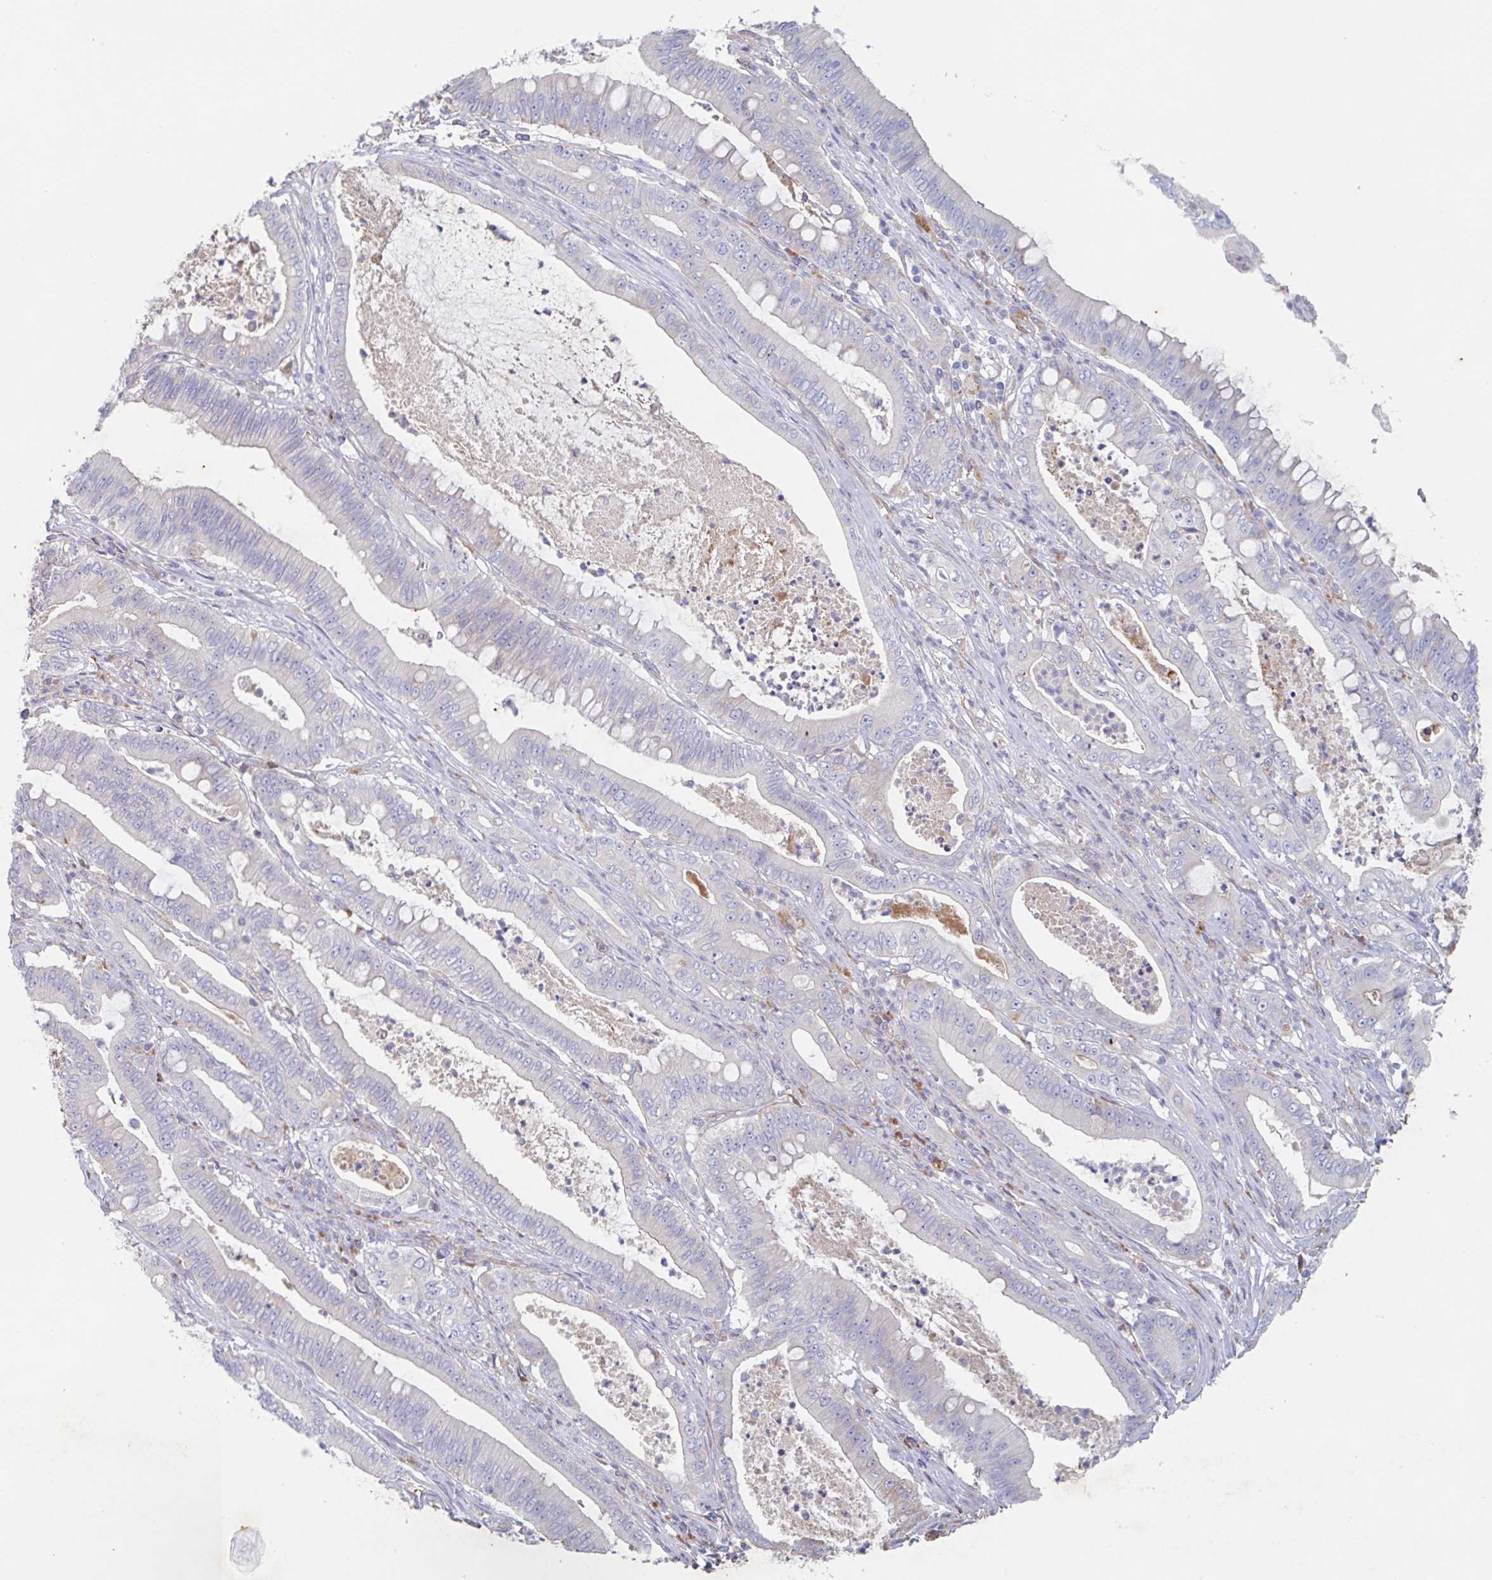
{"staining": {"intensity": "negative", "quantity": "none", "location": "none"}, "tissue": "pancreatic cancer", "cell_type": "Tumor cells", "image_type": "cancer", "snomed": [{"axis": "morphology", "description": "Adenocarcinoma, NOS"}, {"axis": "topography", "description": "Pancreas"}], "caption": "DAB immunohistochemical staining of pancreatic cancer (adenocarcinoma) displays no significant staining in tumor cells.", "gene": "MANBA", "patient": {"sex": "male", "age": 71}}